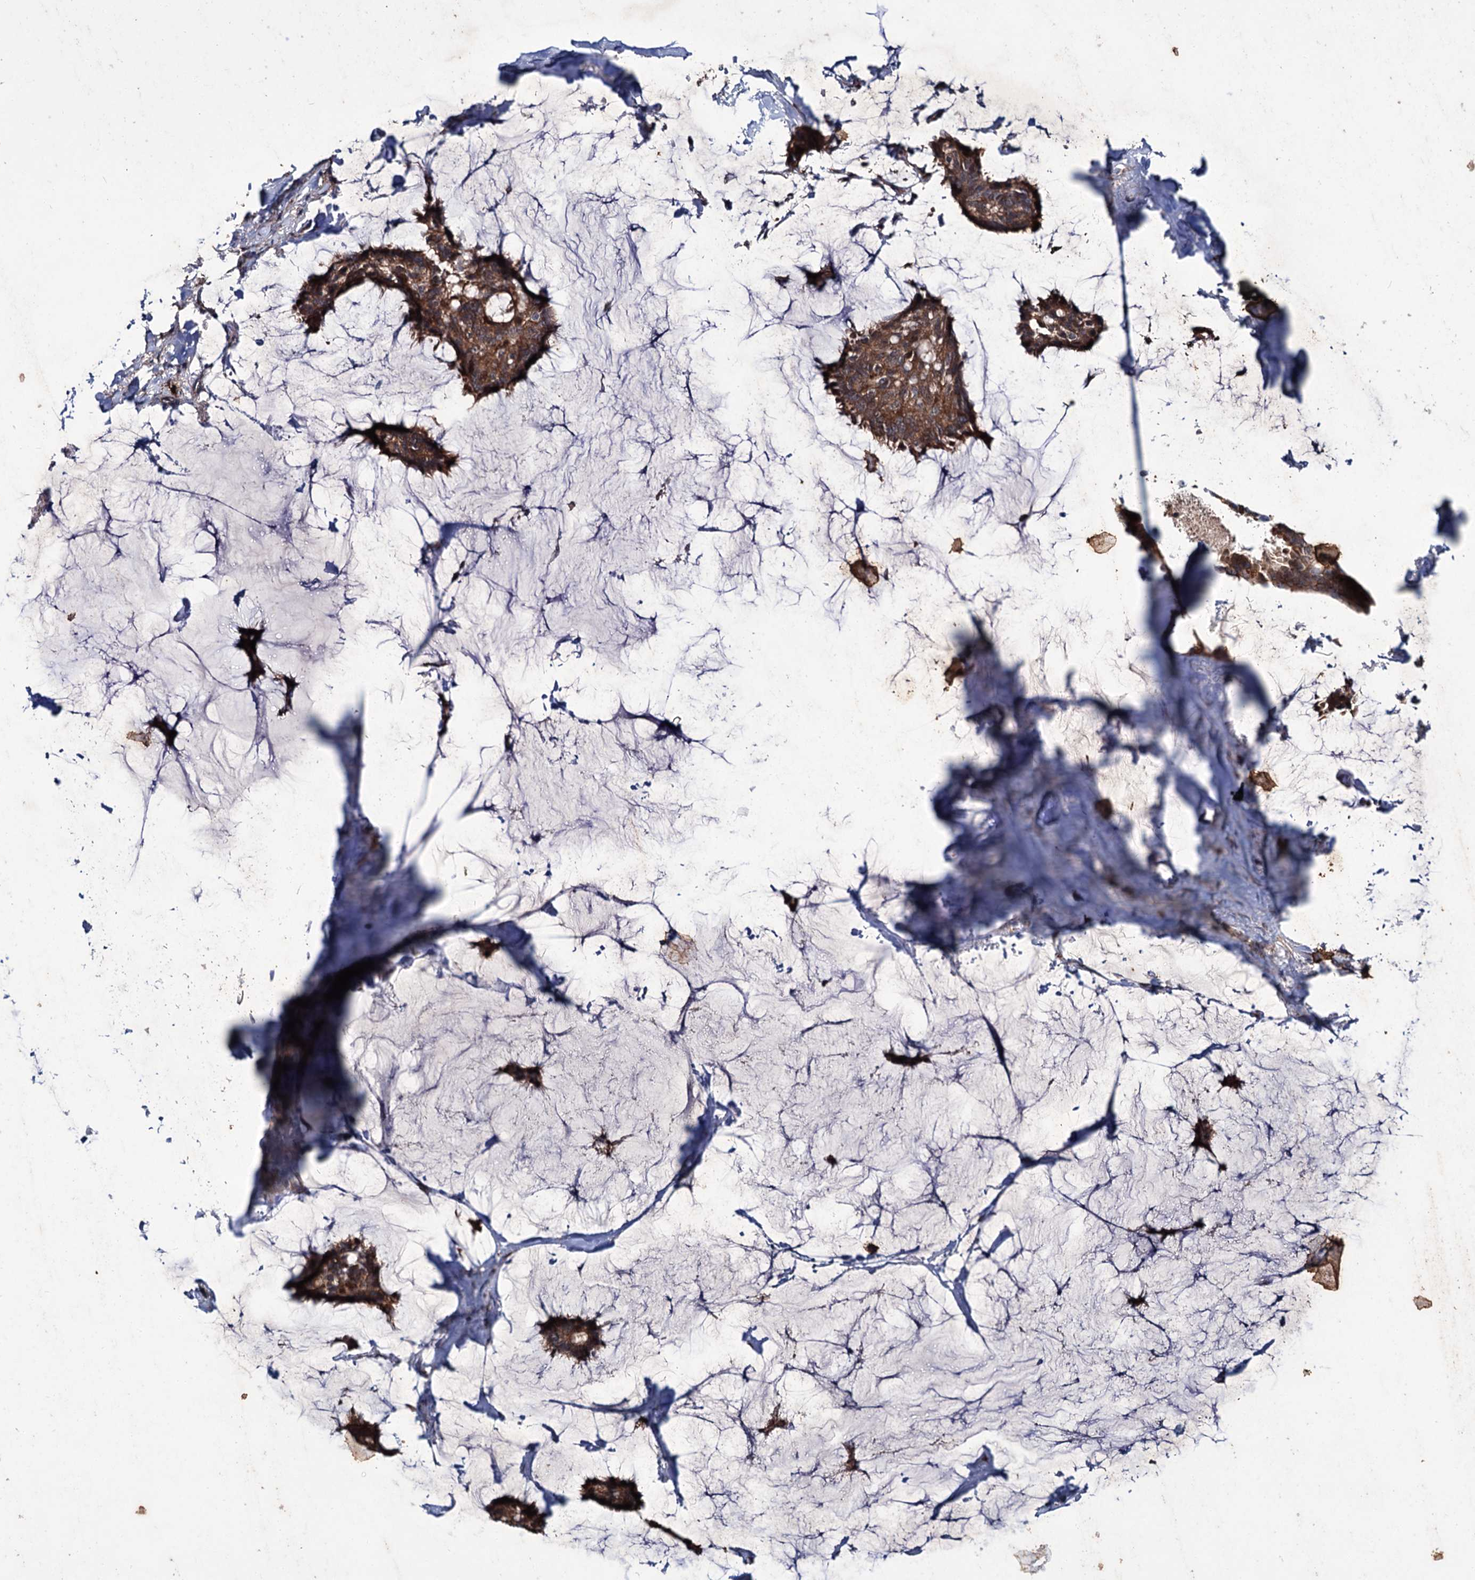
{"staining": {"intensity": "moderate", "quantity": ">75%", "location": "cytoplasmic/membranous"}, "tissue": "breast cancer", "cell_type": "Tumor cells", "image_type": "cancer", "snomed": [{"axis": "morphology", "description": "Duct carcinoma"}, {"axis": "topography", "description": "Breast"}], "caption": "The immunohistochemical stain highlights moderate cytoplasmic/membranous positivity in tumor cells of invasive ductal carcinoma (breast) tissue.", "gene": "PTPN3", "patient": {"sex": "female", "age": 93}}